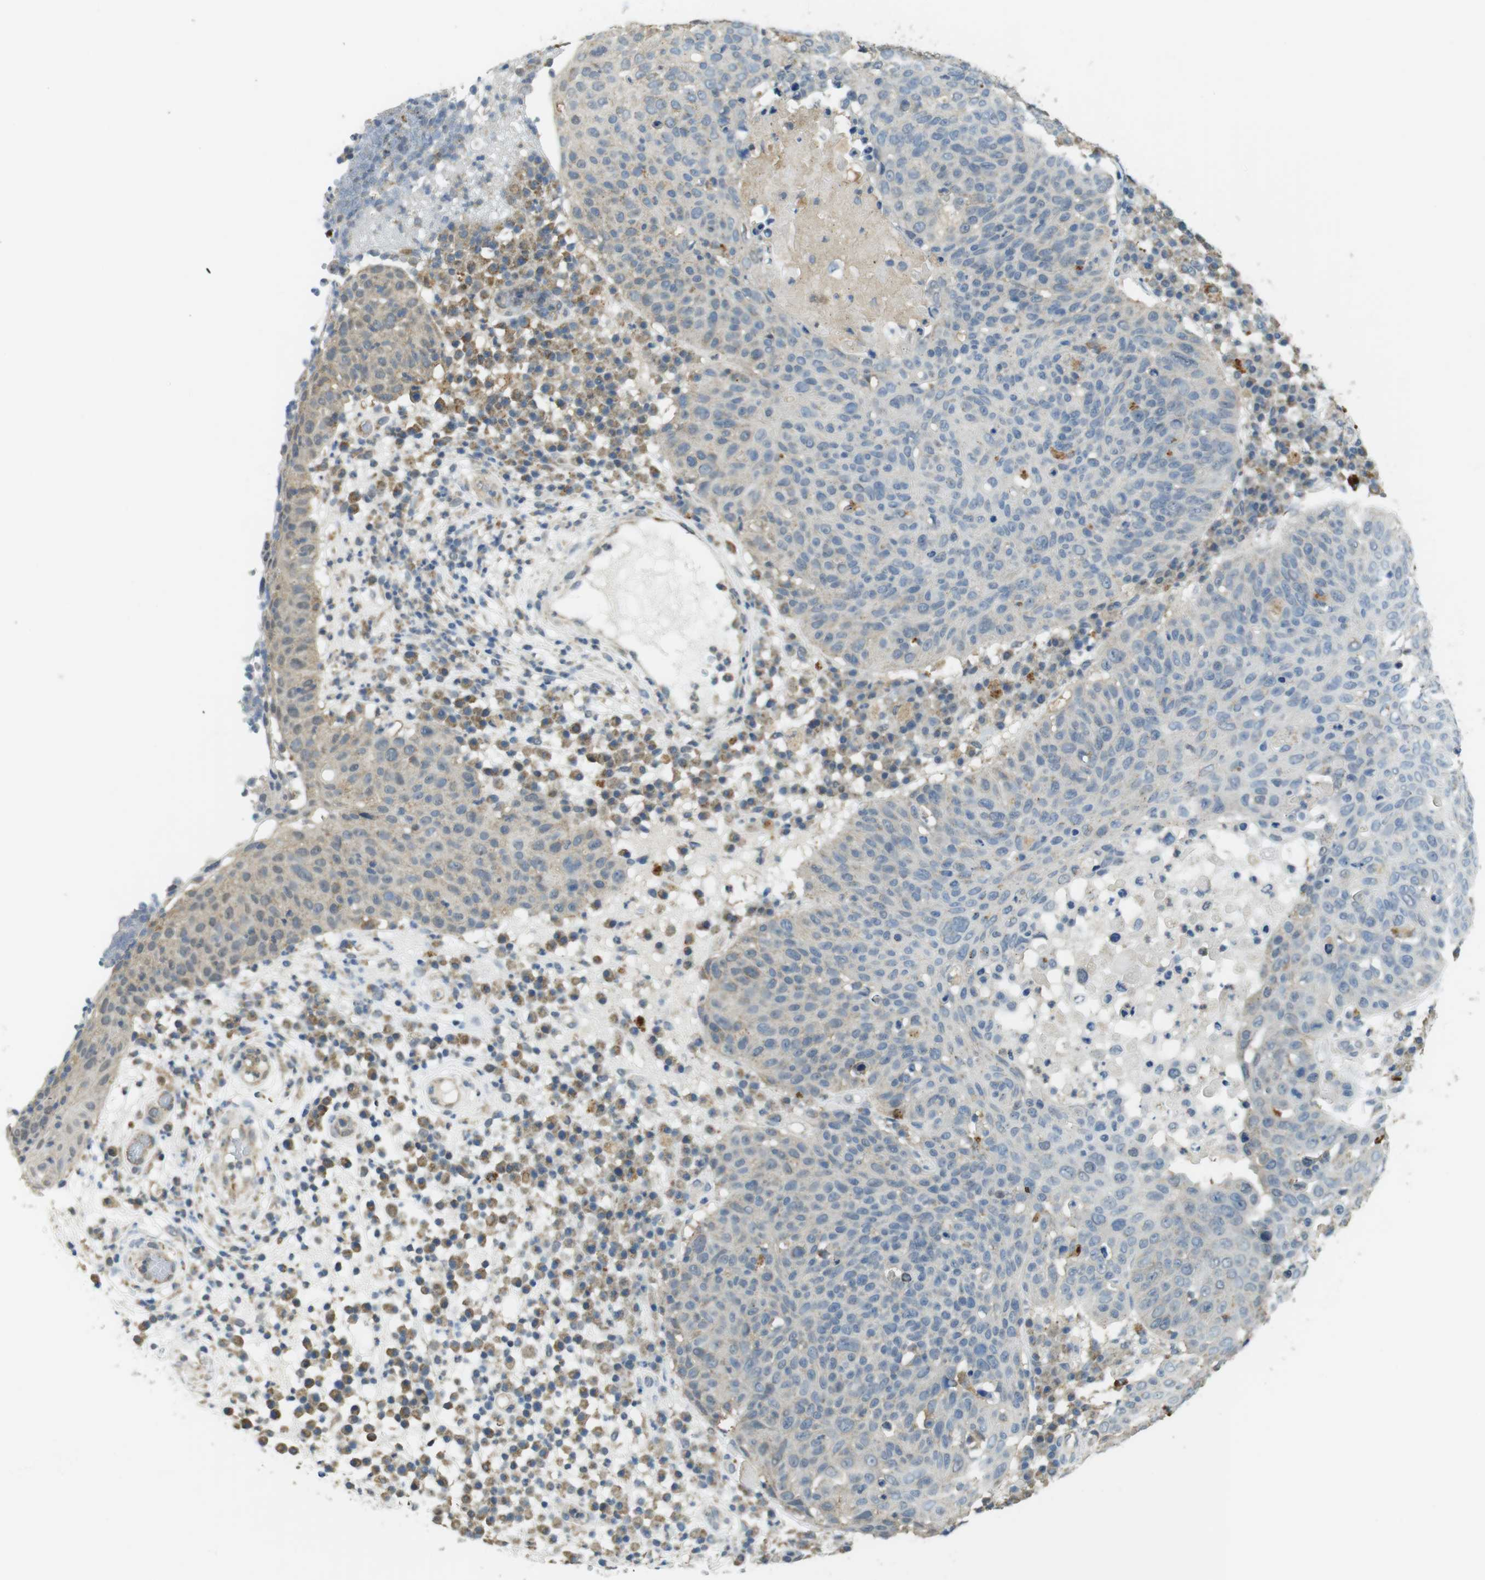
{"staining": {"intensity": "moderate", "quantity": "<25%", "location": "cytoplasmic/membranous"}, "tissue": "skin cancer", "cell_type": "Tumor cells", "image_type": "cancer", "snomed": [{"axis": "morphology", "description": "Squamous cell carcinoma in situ, NOS"}, {"axis": "morphology", "description": "Squamous cell carcinoma, NOS"}, {"axis": "topography", "description": "Skin"}], "caption": "Immunohistochemistry micrograph of neoplastic tissue: skin cancer (squamous cell carcinoma in situ) stained using IHC shows low levels of moderate protein expression localized specifically in the cytoplasmic/membranous of tumor cells, appearing as a cytoplasmic/membranous brown color.", "gene": "BRI3BP", "patient": {"sex": "male", "age": 93}}